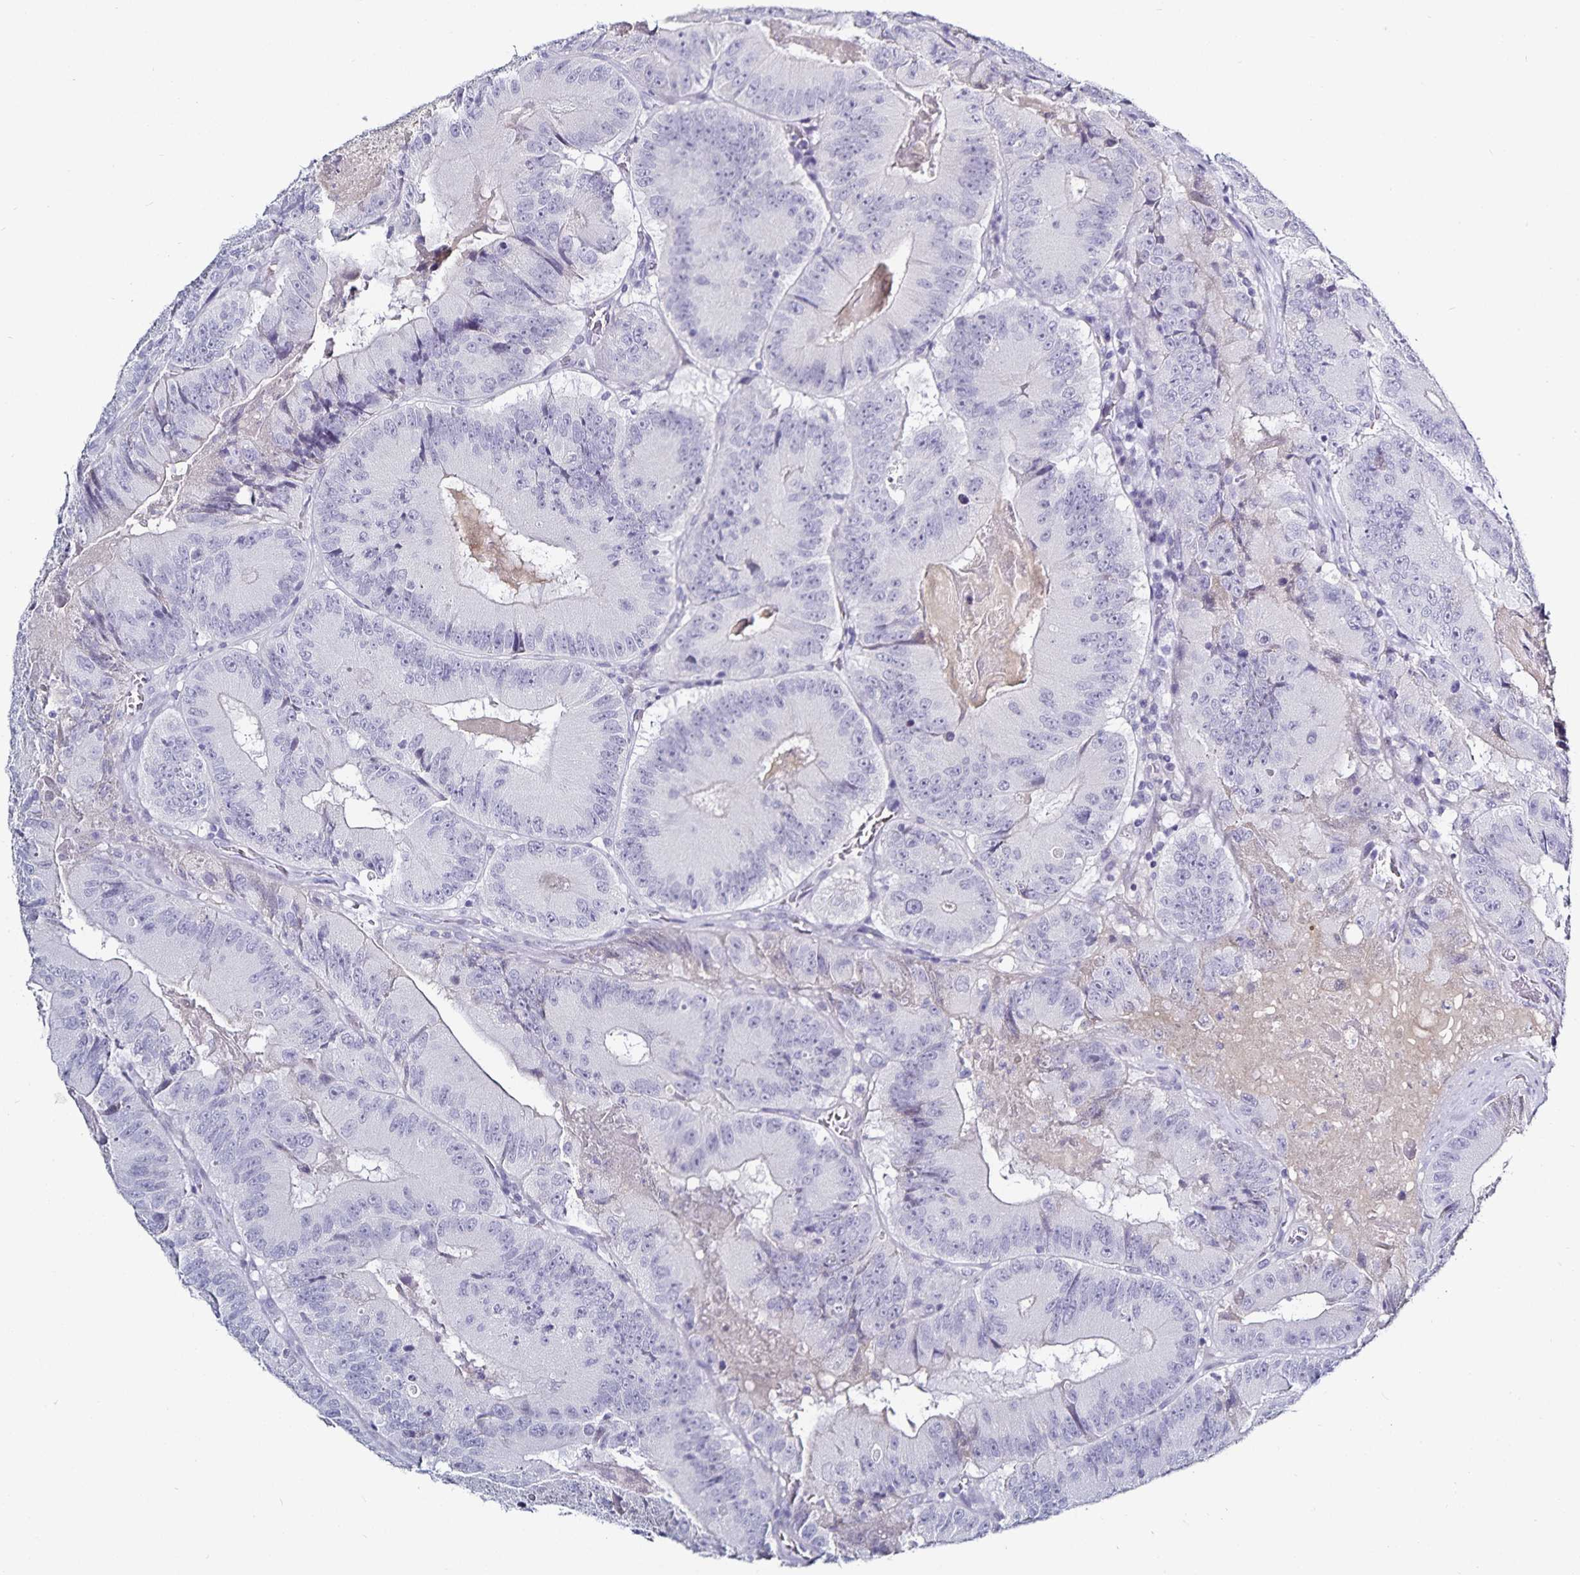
{"staining": {"intensity": "negative", "quantity": "none", "location": "none"}, "tissue": "colorectal cancer", "cell_type": "Tumor cells", "image_type": "cancer", "snomed": [{"axis": "morphology", "description": "Adenocarcinoma, NOS"}, {"axis": "topography", "description": "Colon"}], "caption": "Immunohistochemical staining of human colorectal cancer exhibits no significant expression in tumor cells. (DAB (3,3'-diaminobenzidine) IHC visualized using brightfield microscopy, high magnification).", "gene": "TTR", "patient": {"sex": "female", "age": 86}}